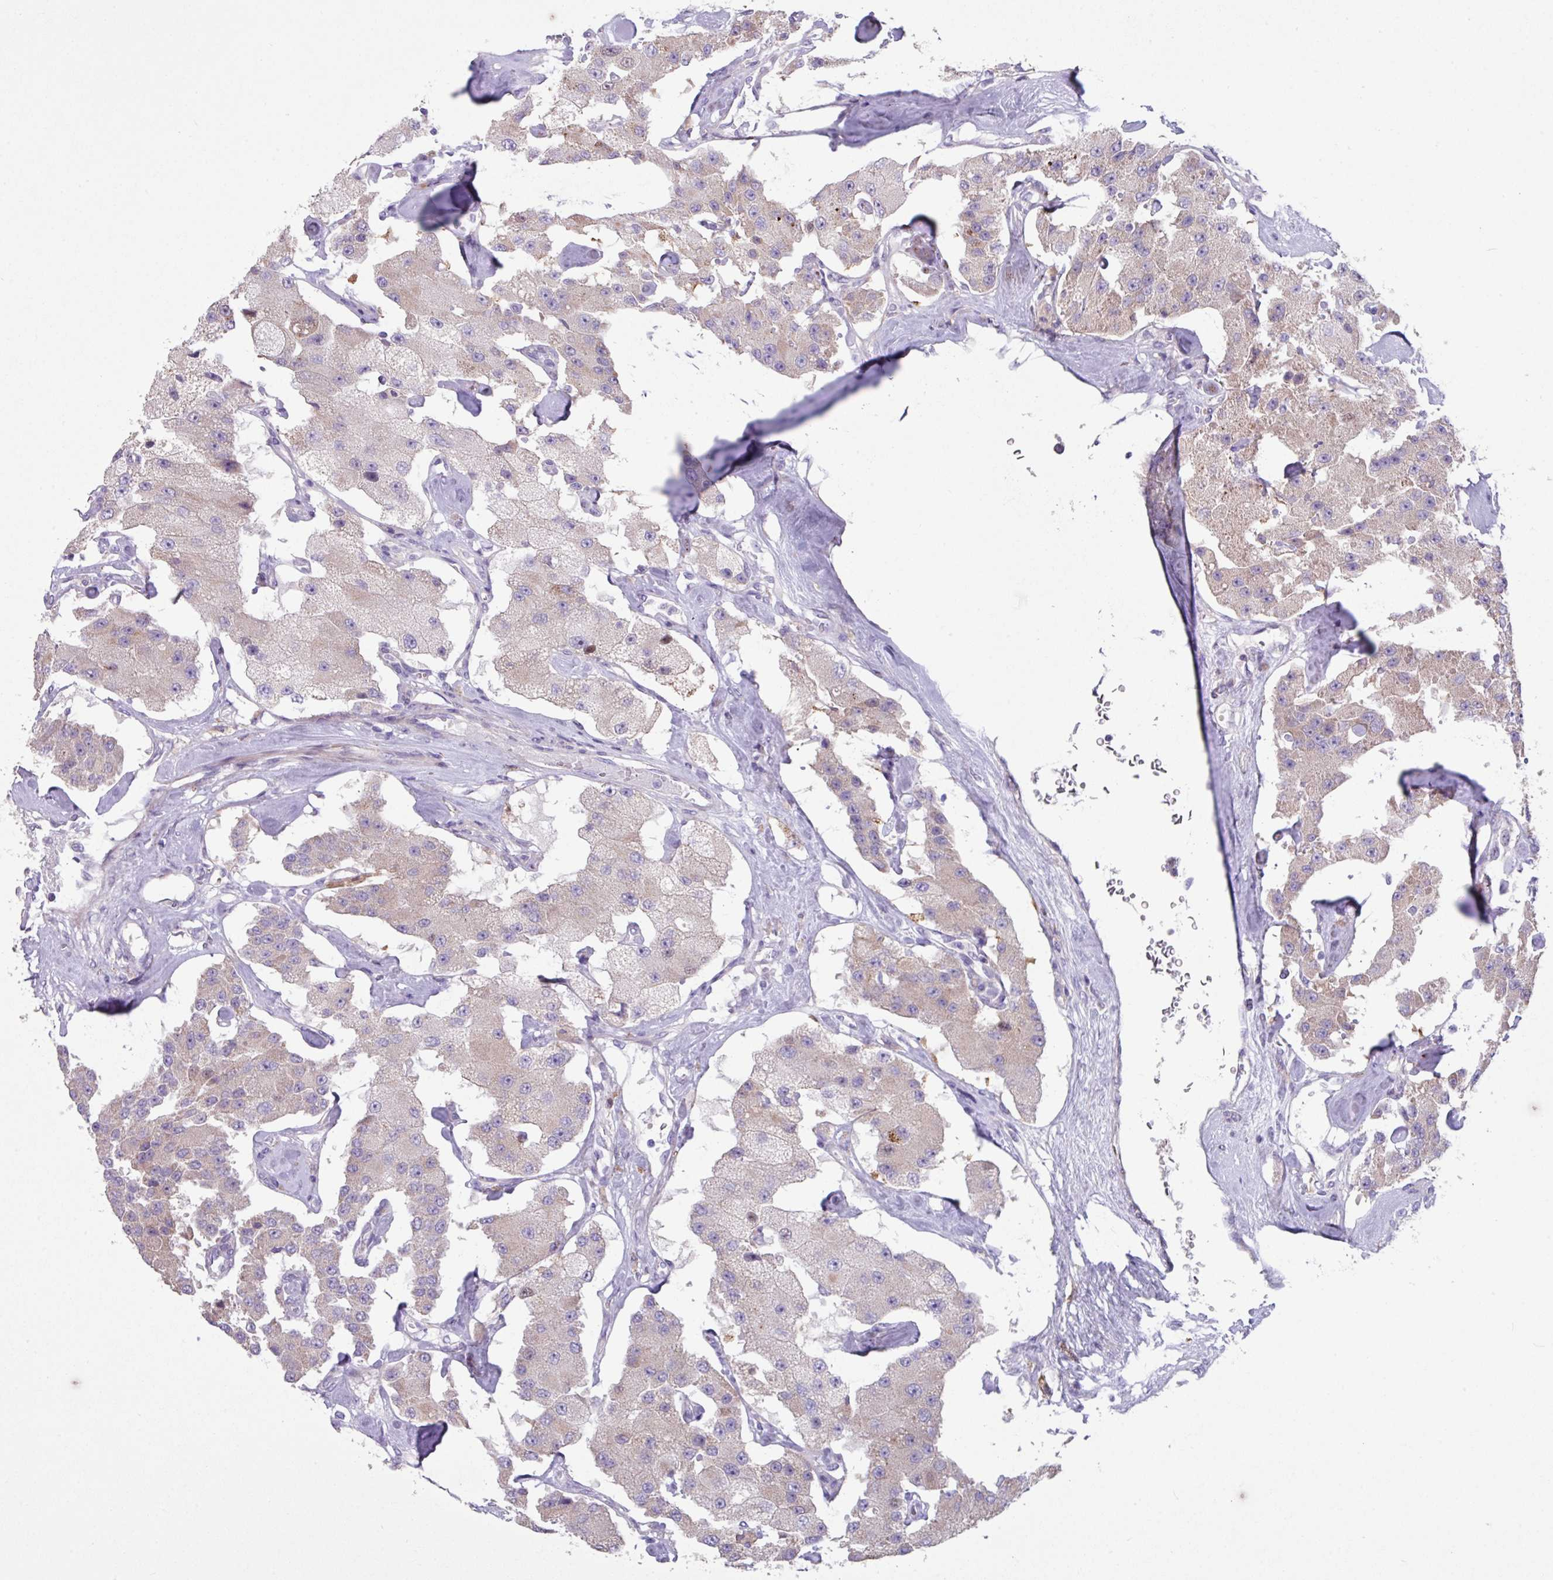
{"staining": {"intensity": "weak", "quantity": "<25%", "location": "cytoplasmic/membranous"}, "tissue": "carcinoid", "cell_type": "Tumor cells", "image_type": "cancer", "snomed": [{"axis": "morphology", "description": "Carcinoid, malignant, NOS"}, {"axis": "topography", "description": "Pancreas"}], "caption": "Immunohistochemistry (IHC) image of carcinoid stained for a protein (brown), which demonstrates no expression in tumor cells.", "gene": "IQCJ", "patient": {"sex": "male", "age": 41}}